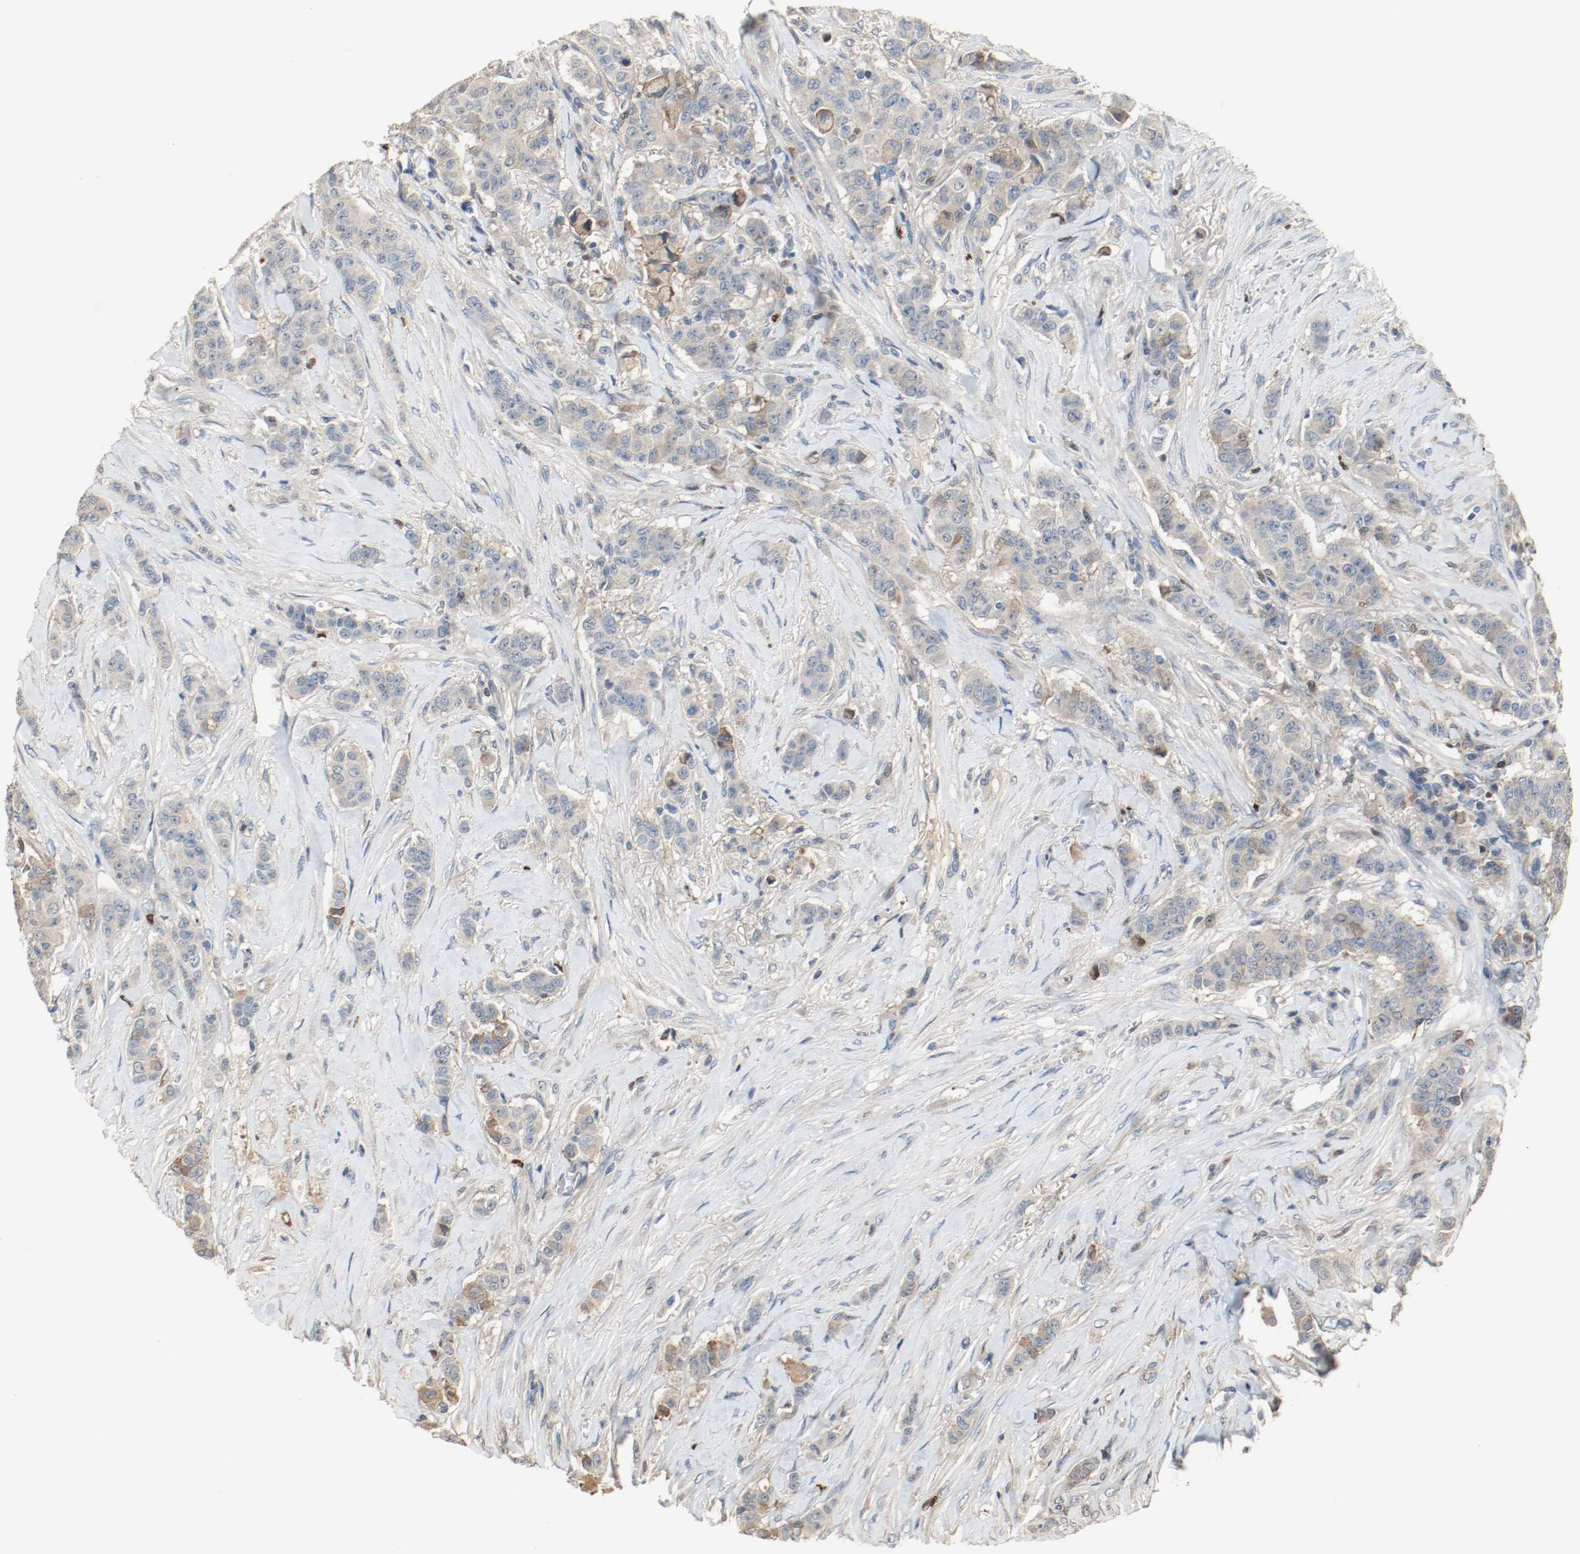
{"staining": {"intensity": "weak", "quantity": "<25%", "location": "cytoplasmic/membranous"}, "tissue": "breast cancer", "cell_type": "Tumor cells", "image_type": "cancer", "snomed": [{"axis": "morphology", "description": "Duct carcinoma"}, {"axis": "topography", "description": "Breast"}], "caption": "DAB immunohistochemical staining of breast cancer reveals no significant positivity in tumor cells.", "gene": "BLK", "patient": {"sex": "female", "age": 40}}